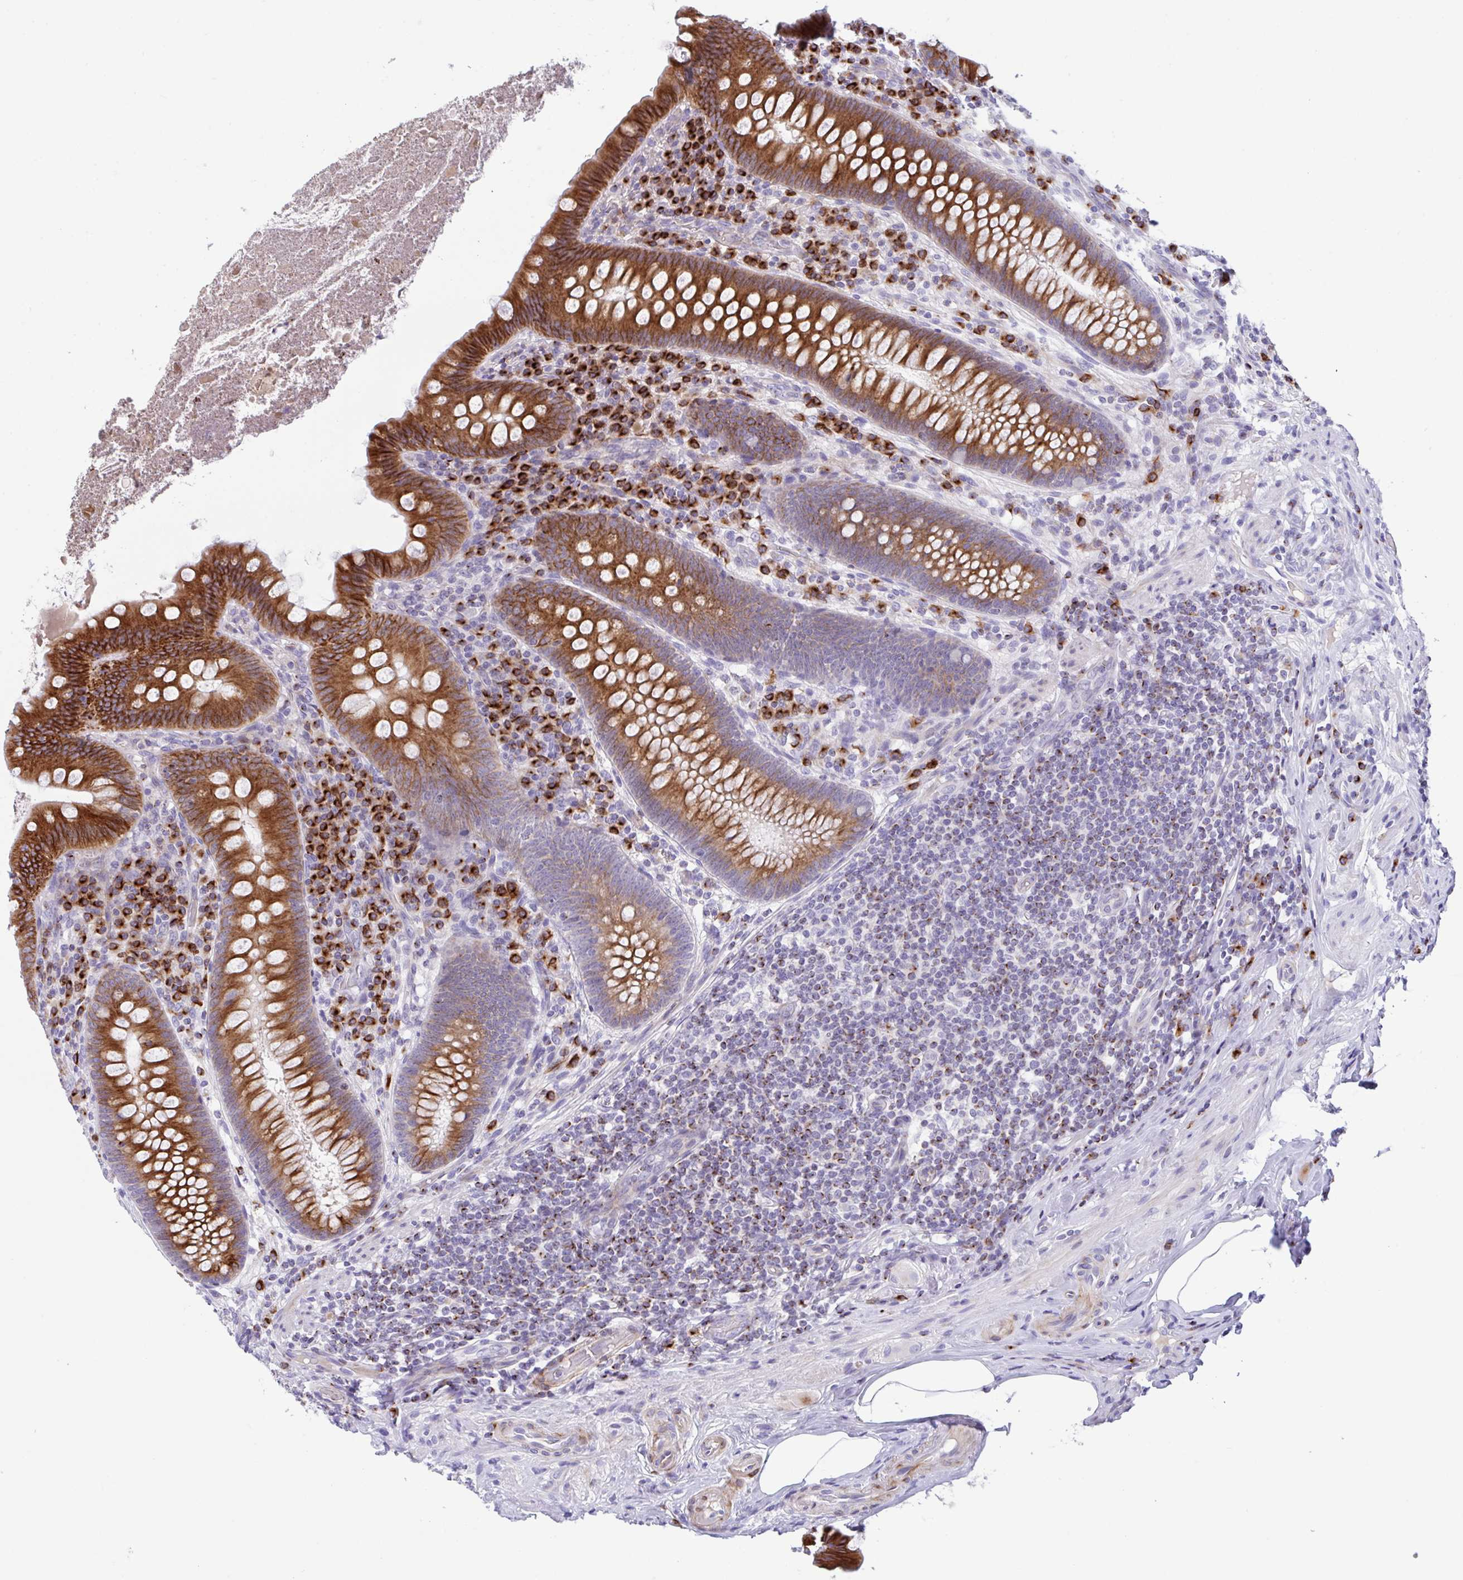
{"staining": {"intensity": "strong", "quantity": ">75%", "location": "cytoplasmic/membranous"}, "tissue": "appendix", "cell_type": "Glandular cells", "image_type": "normal", "snomed": [{"axis": "morphology", "description": "Normal tissue, NOS"}, {"axis": "topography", "description": "Appendix"}], "caption": "Strong cytoplasmic/membranous expression for a protein is identified in about >75% of glandular cells of normal appendix using immunohistochemistry (IHC).", "gene": "FBXL20", "patient": {"sex": "male", "age": 71}}